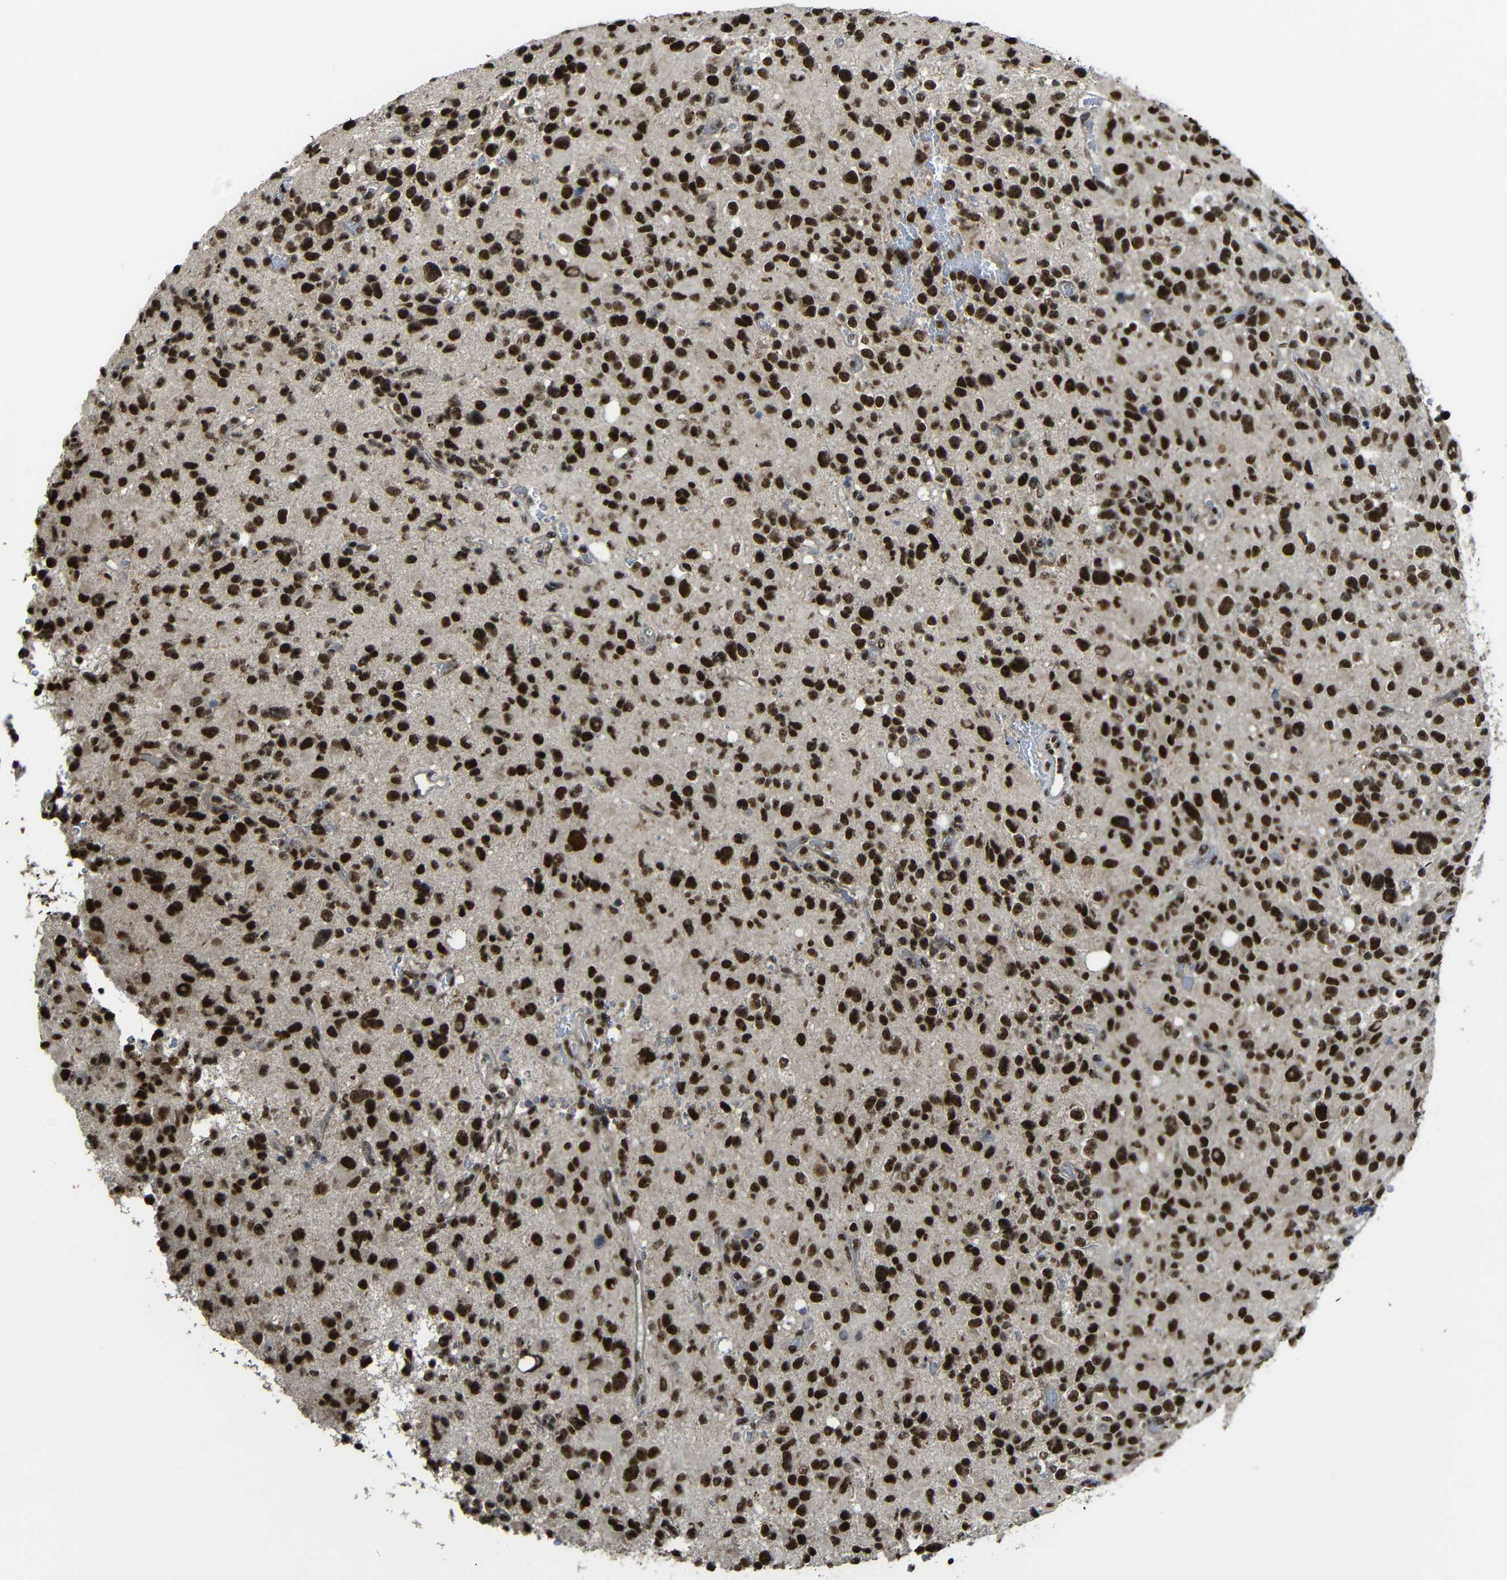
{"staining": {"intensity": "strong", "quantity": ">75%", "location": "nuclear"}, "tissue": "glioma", "cell_type": "Tumor cells", "image_type": "cancer", "snomed": [{"axis": "morphology", "description": "Glioma, malignant, High grade"}, {"axis": "topography", "description": "Brain"}], "caption": "Human glioma stained for a protein (brown) reveals strong nuclear positive staining in approximately >75% of tumor cells.", "gene": "TCF7L2", "patient": {"sex": "male", "age": 48}}